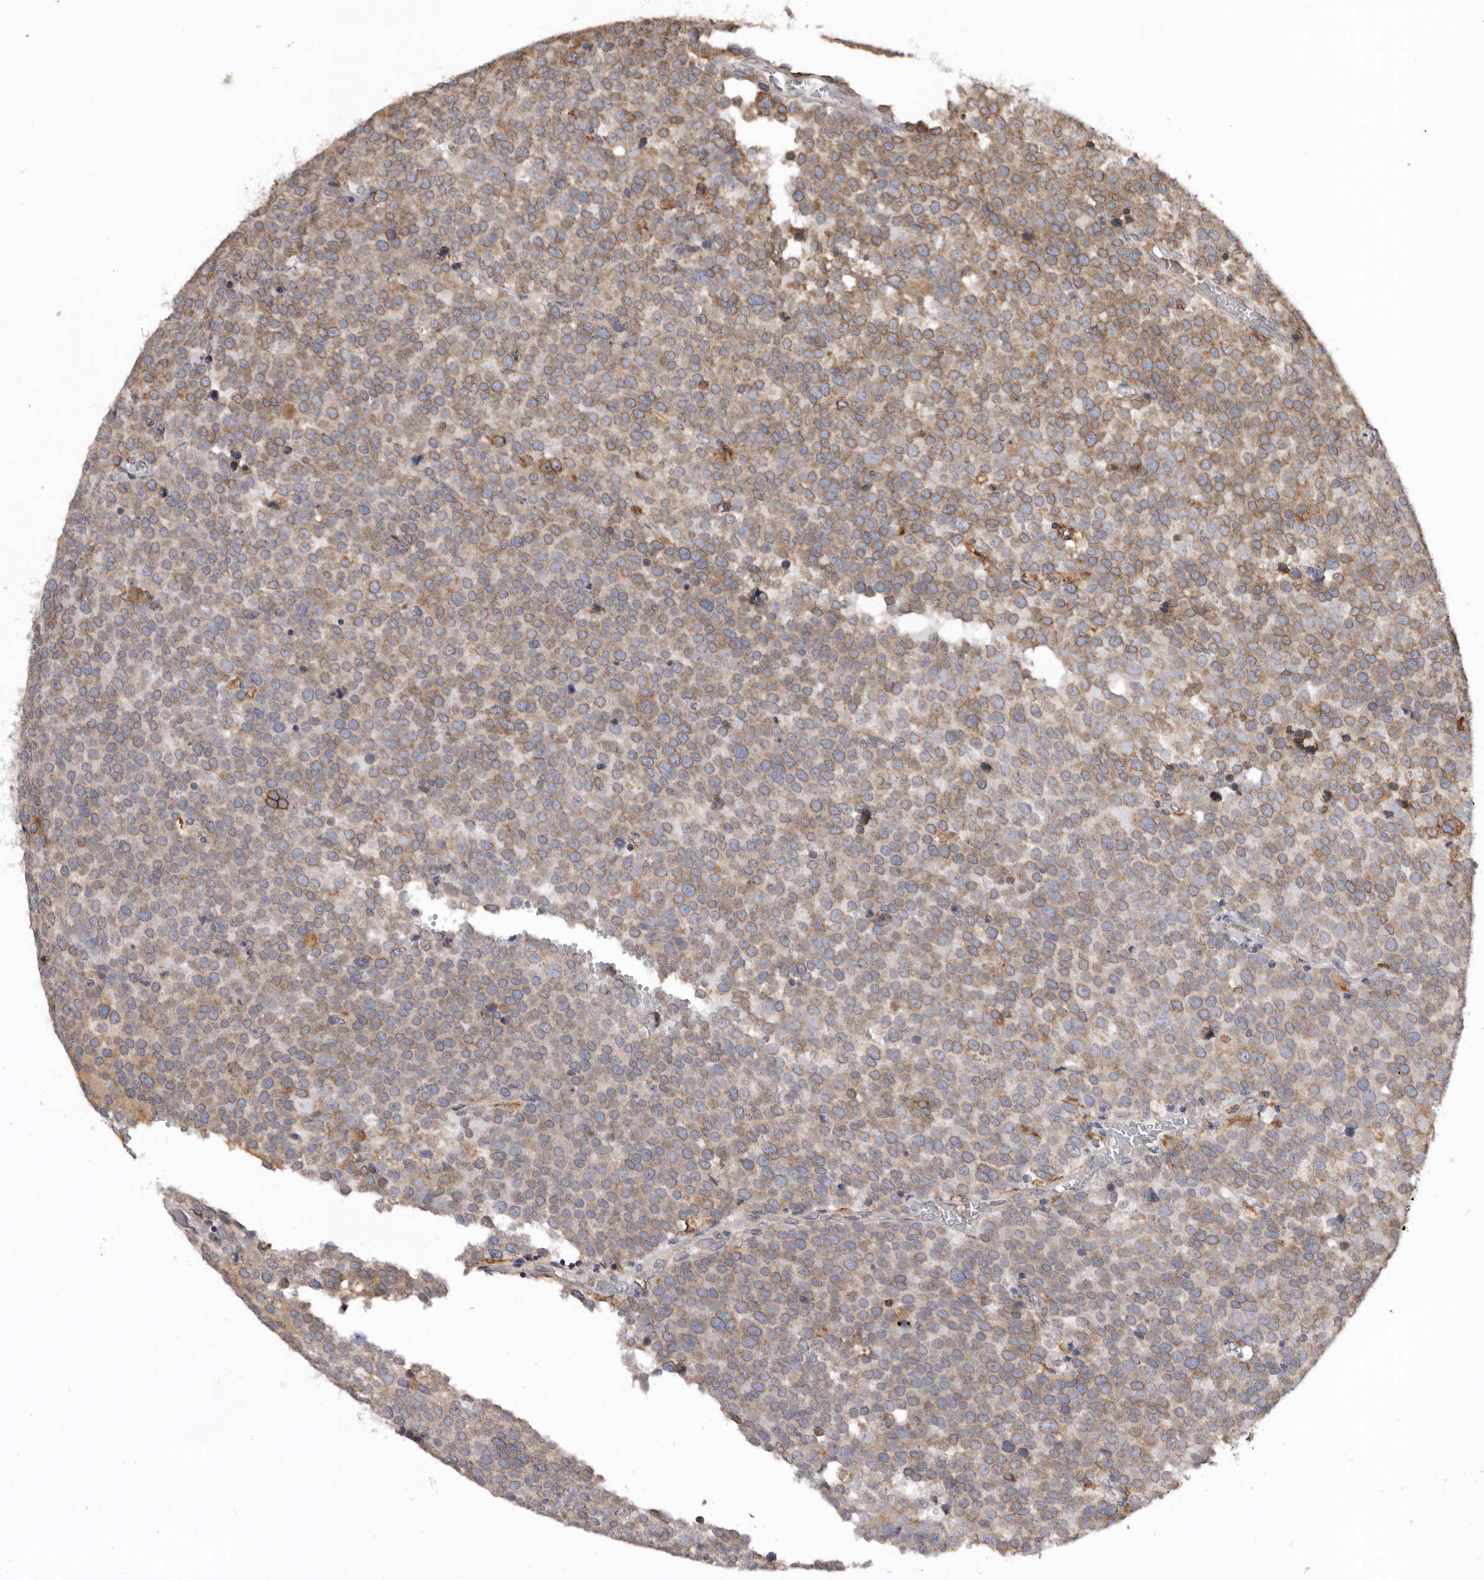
{"staining": {"intensity": "weak", "quantity": ">75%", "location": "cytoplasmic/membranous"}, "tissue": "testis cancer", "cell_type": "Tumor cells", "image_type": "cancer", "snomed": [{"axis": "morphology", "description": "Seminoma, NOS"}, {"axis": "topography", "description": "Testis"}], "caption": "Protein staining demonstrates weak cytoplasmic/membranous expression in approximately >75% of tumor cells in testis cancer.", "gene": "INKA2", "patient": {"sex": "male", "age": 71}}